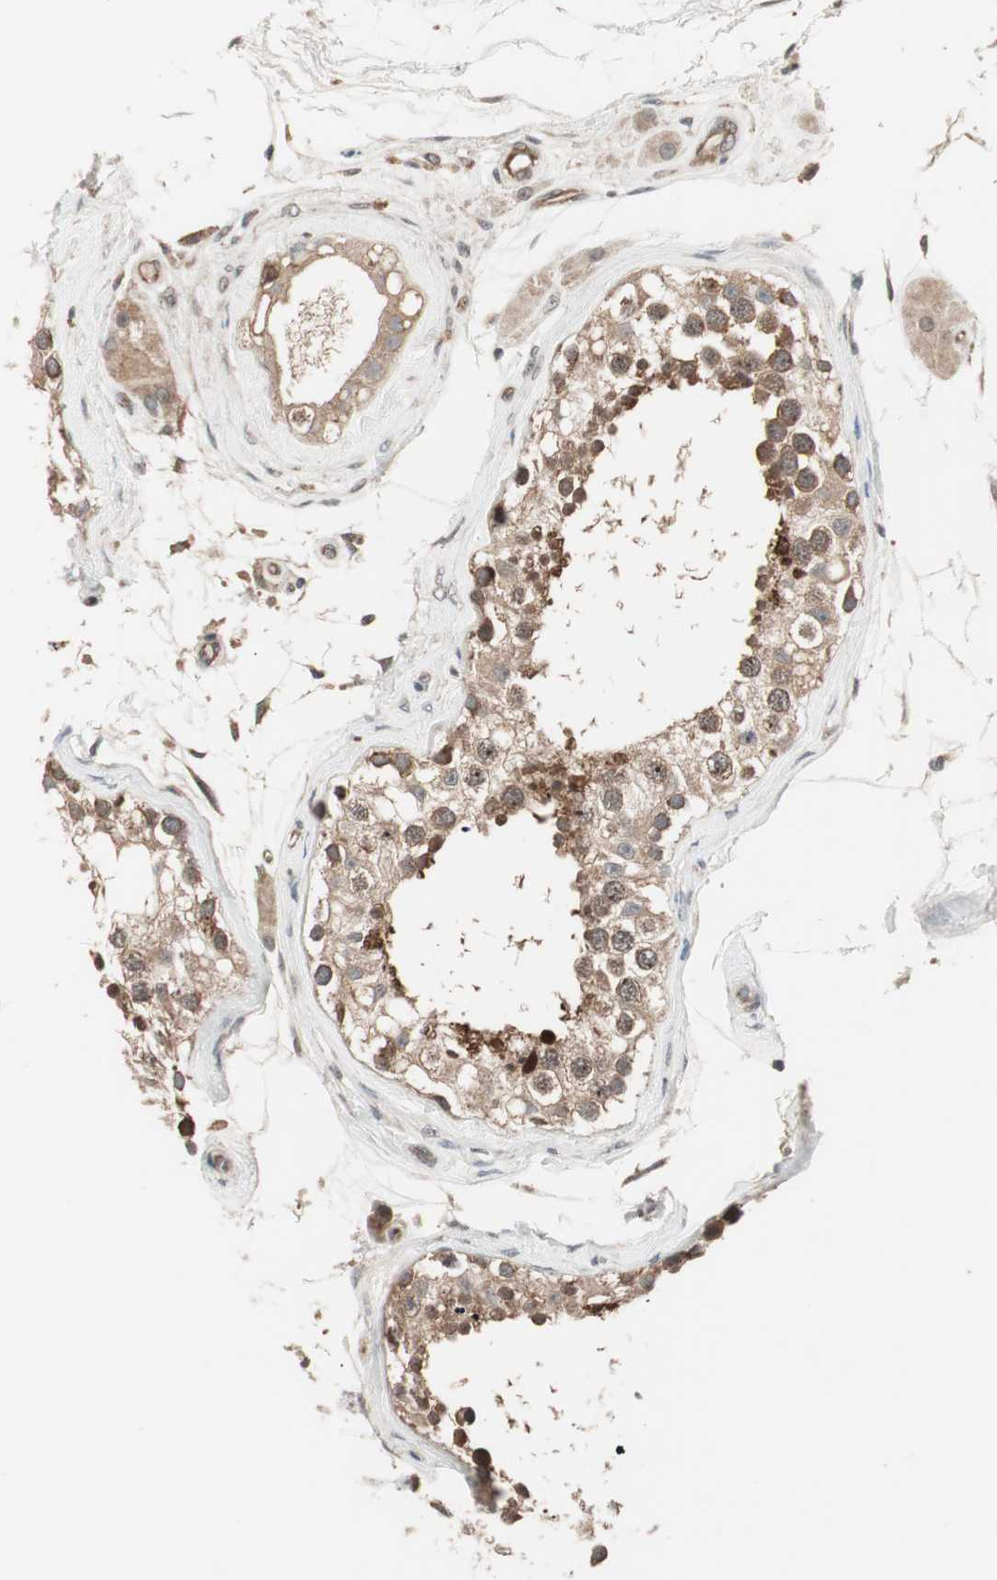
{"staining": {"intensity": "moderate", "quantity": ">75%", "location": "cytoplasmic/membranous"}, "tissue": "testis", "cell_type": "Cells in seminiferous ducts", "image_type": "normal", "snomed": [{"axis": "morphology", "description": "Normal tissue, NOS"}, {"axis": "topography", "description": "Testis"}], "caption": "Immunohistochemistry image of normal testis: testis stained using IHC demonstrates medium levels of moderate protein expression localized specifically in the cytoplasmic/membranous of cells in seminiferous ducts, appearing as a cytoplasmic/membranous brown color.", "gene": "FBXO5", "patient": {"sex": "male", "age": 68}}